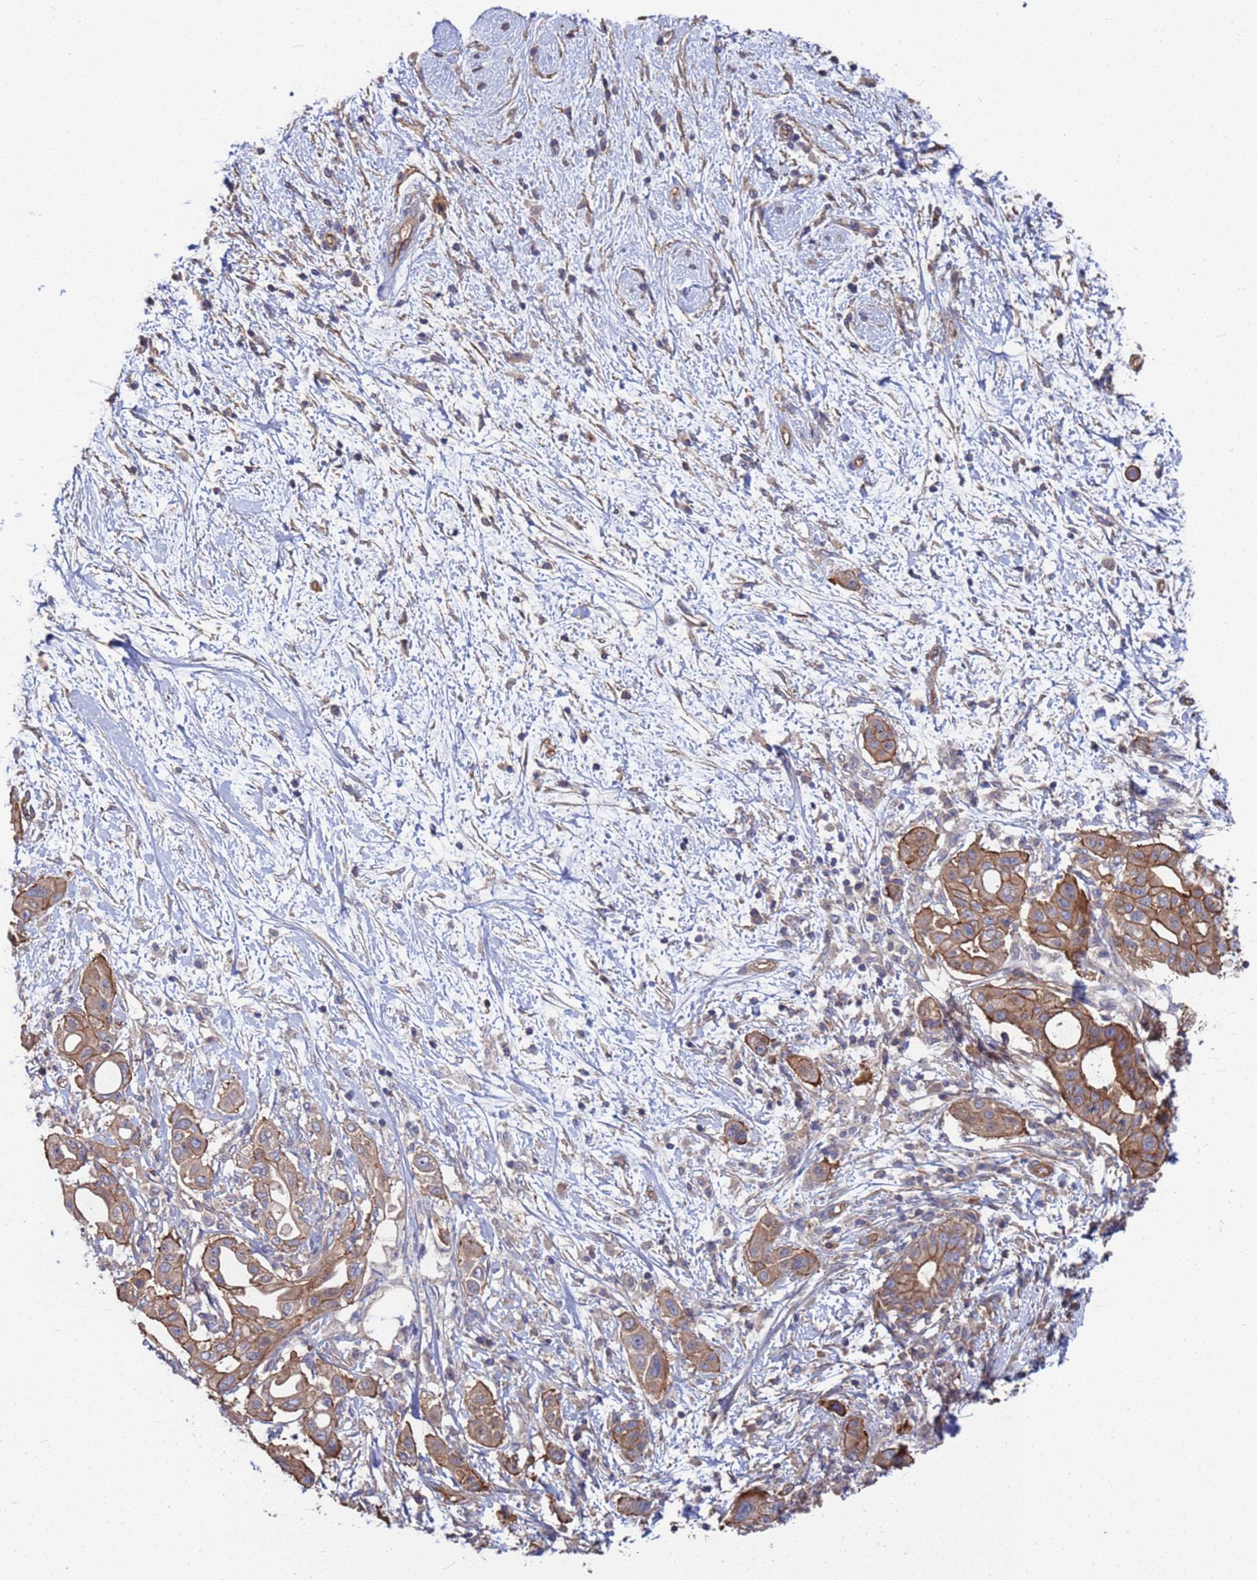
{"staining": {"intensity": "moderate", "quantity": ">75%", "location": "cytoplasmic/membranous"}, "tissue": "pancreatic cancer", "cell_type": "Tumor cells", "image_type": "cancer", "snomed": [{"axis": "morphology", "description": "Adenocarcinoma, NOS"}, {"axis": "topography", "description": "Pancreas"}], "caption": "Immunohistochemistry micrograph of neoplastic tissue: pancreatic cancer (adenocarcinoma) stained using immunohistochemistry displays medium levels of moderate protein expression localized specifically in the cytoplasmic/membranous of tumor cells, appearing as a cytoplasmic/membranous brown color.", "gene": "NDUFAF6", "patient": {"sex": "male", "age": 68}}